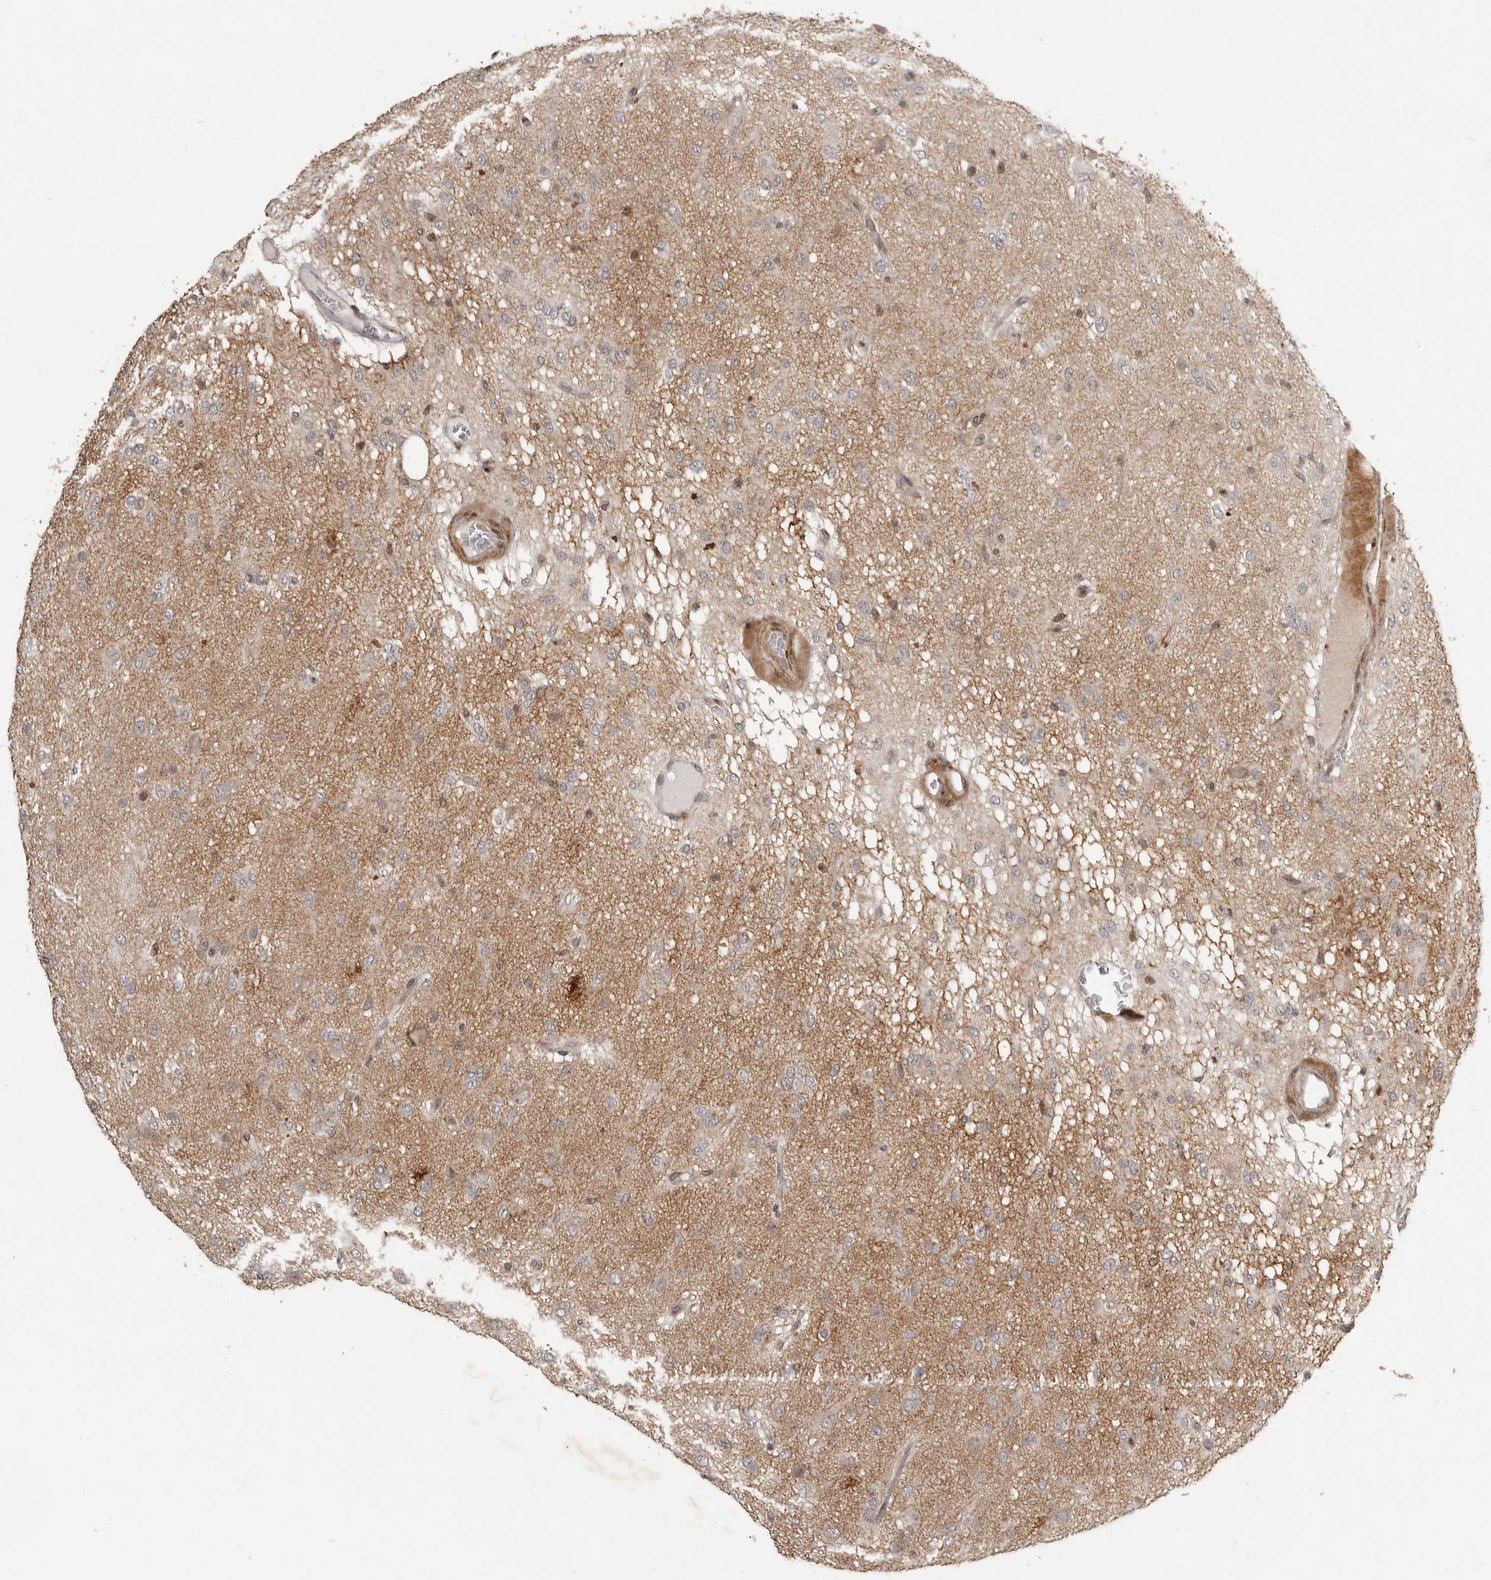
{"staining": {"intensity": "moderate", "quantity": "<25%", "location": "nuclear"}, "tissue": "glioma", "cell_type": "Tumor cells", "image_type": "cancer", "snomed": [{"axis": "morphology", "description": "Glioma, malignant, High grade"}, {"axis": "topography", "description": "Brain"}], "caption": "Tumor cells demonstrate moderate nuclear expression in approximately <25% of cells in malignant high-grade glioma.", "gene": "RABIF", "patient": {"sex": "female", "age": 59}}